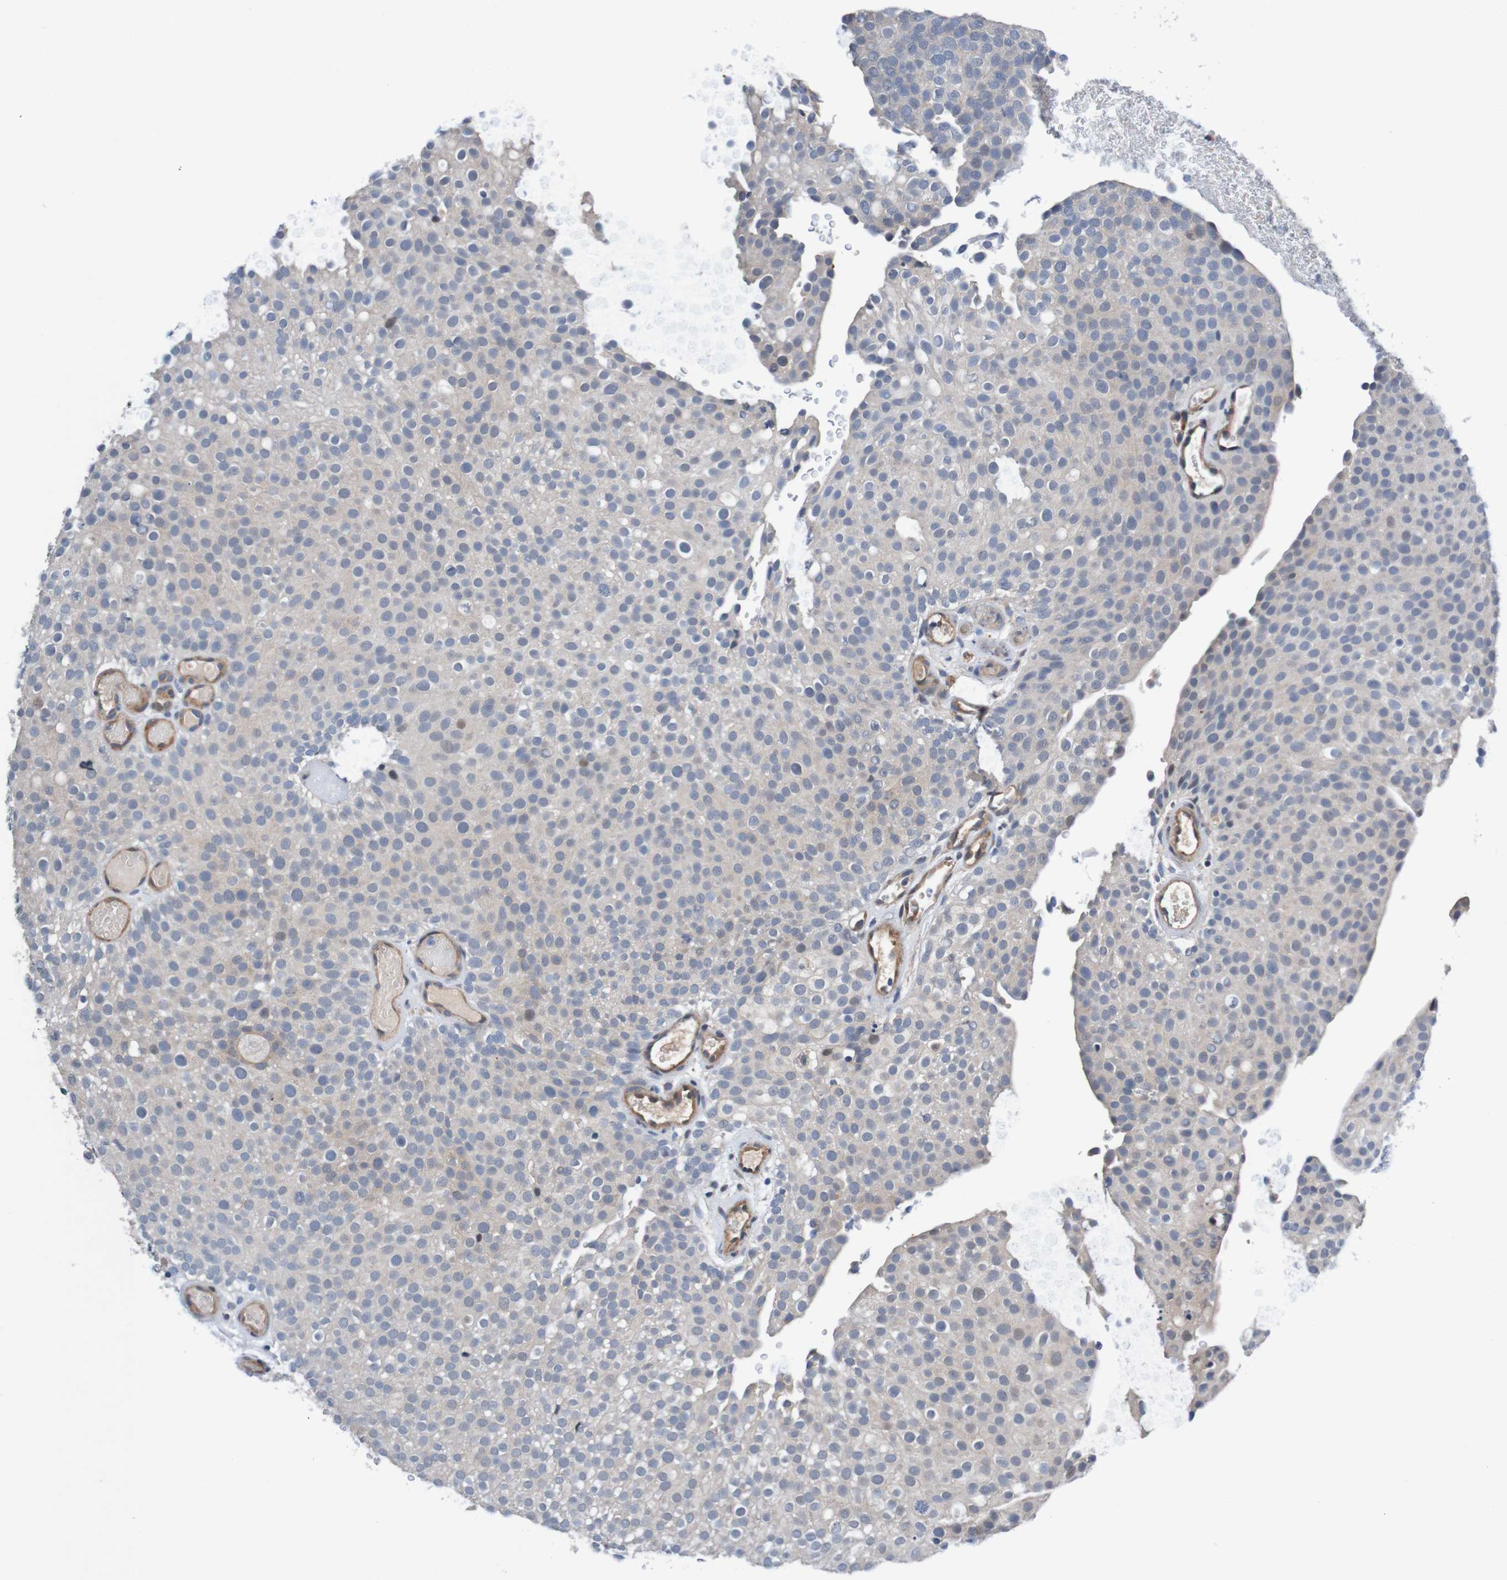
{"staining": {"intensity": "weak", "quantity": "<25%", "location": "cytoplasmic/membranous"}, "tissue": "urothelial cancer", "cell_type": "Tumor cells", "image_type": "cancer", "snomed": [{"axis": "morphology", "description": "Urothelial carcinoma, Low grade"}, {"axis": "topography", "description": "Urinary bladder"}], "caption": "High magnification brightfield microscopy of low-grade urothelial carcinoma stained with DAB (brown) and counterstained with hematoxylin (blue): tumor cells show no significant positivity.", "gene": "CPED1", "patient": {"sex": "male", "age": 78}}